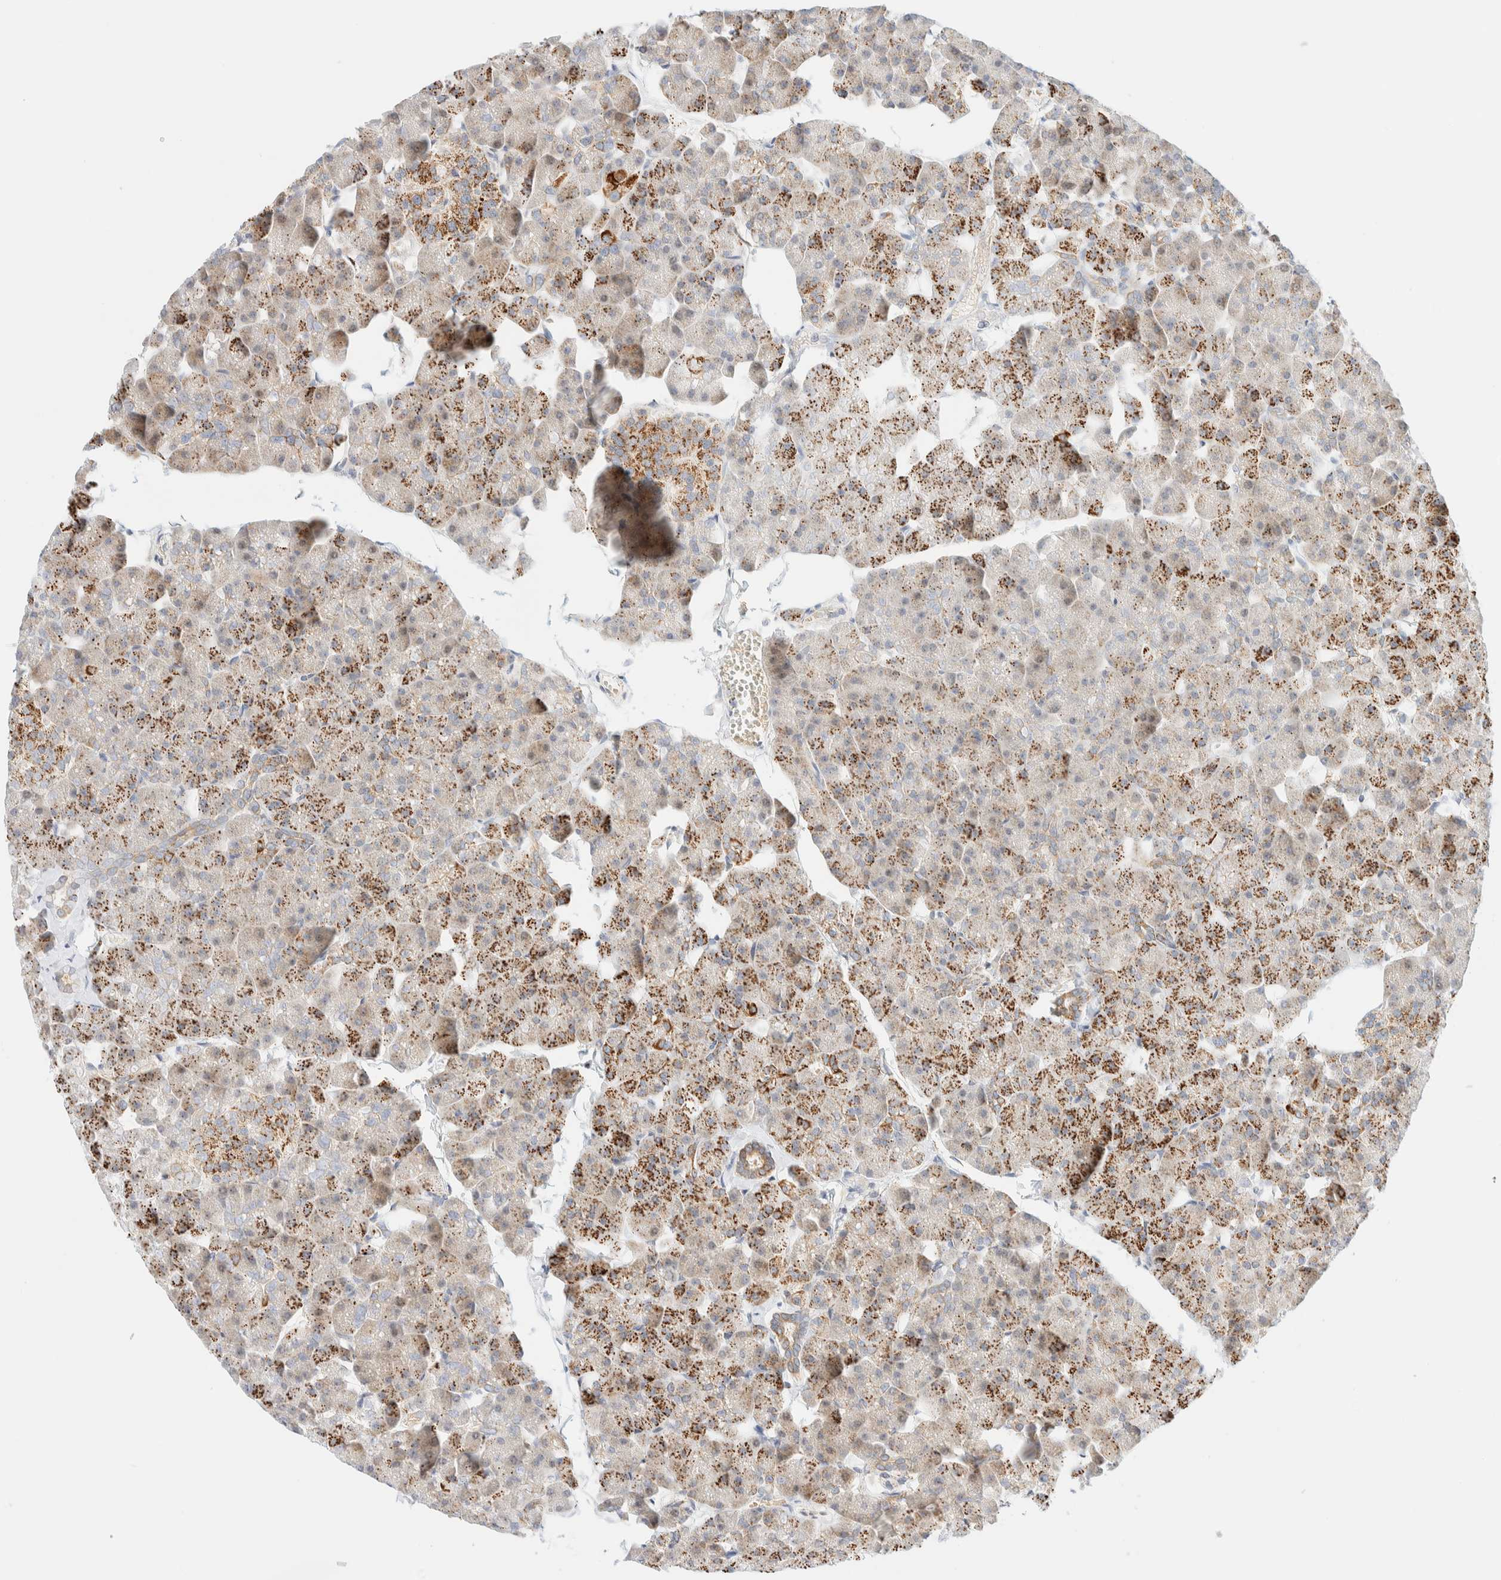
{"staining": {"intensity": "moderate", "quantity": ">75%", "location": "cytoplasmic/membranous"}, "tissue": "pancreas", "cell_type": "Exocrine glandular cells", "image_type": "normal", "snomed": [{"axis": "morphology", "description": "Normal tissue, NOS"}, {"axis": "topography", "description": "Pancreas"}], "caption": "This is a micrograph of IHC staining of benign pancreas, which shows moderate expression in the cytoplasmic/membranous of exocrine glandular cells.", "gene": "PPM1K", "patient": {"sex": "male", "age": 35}}